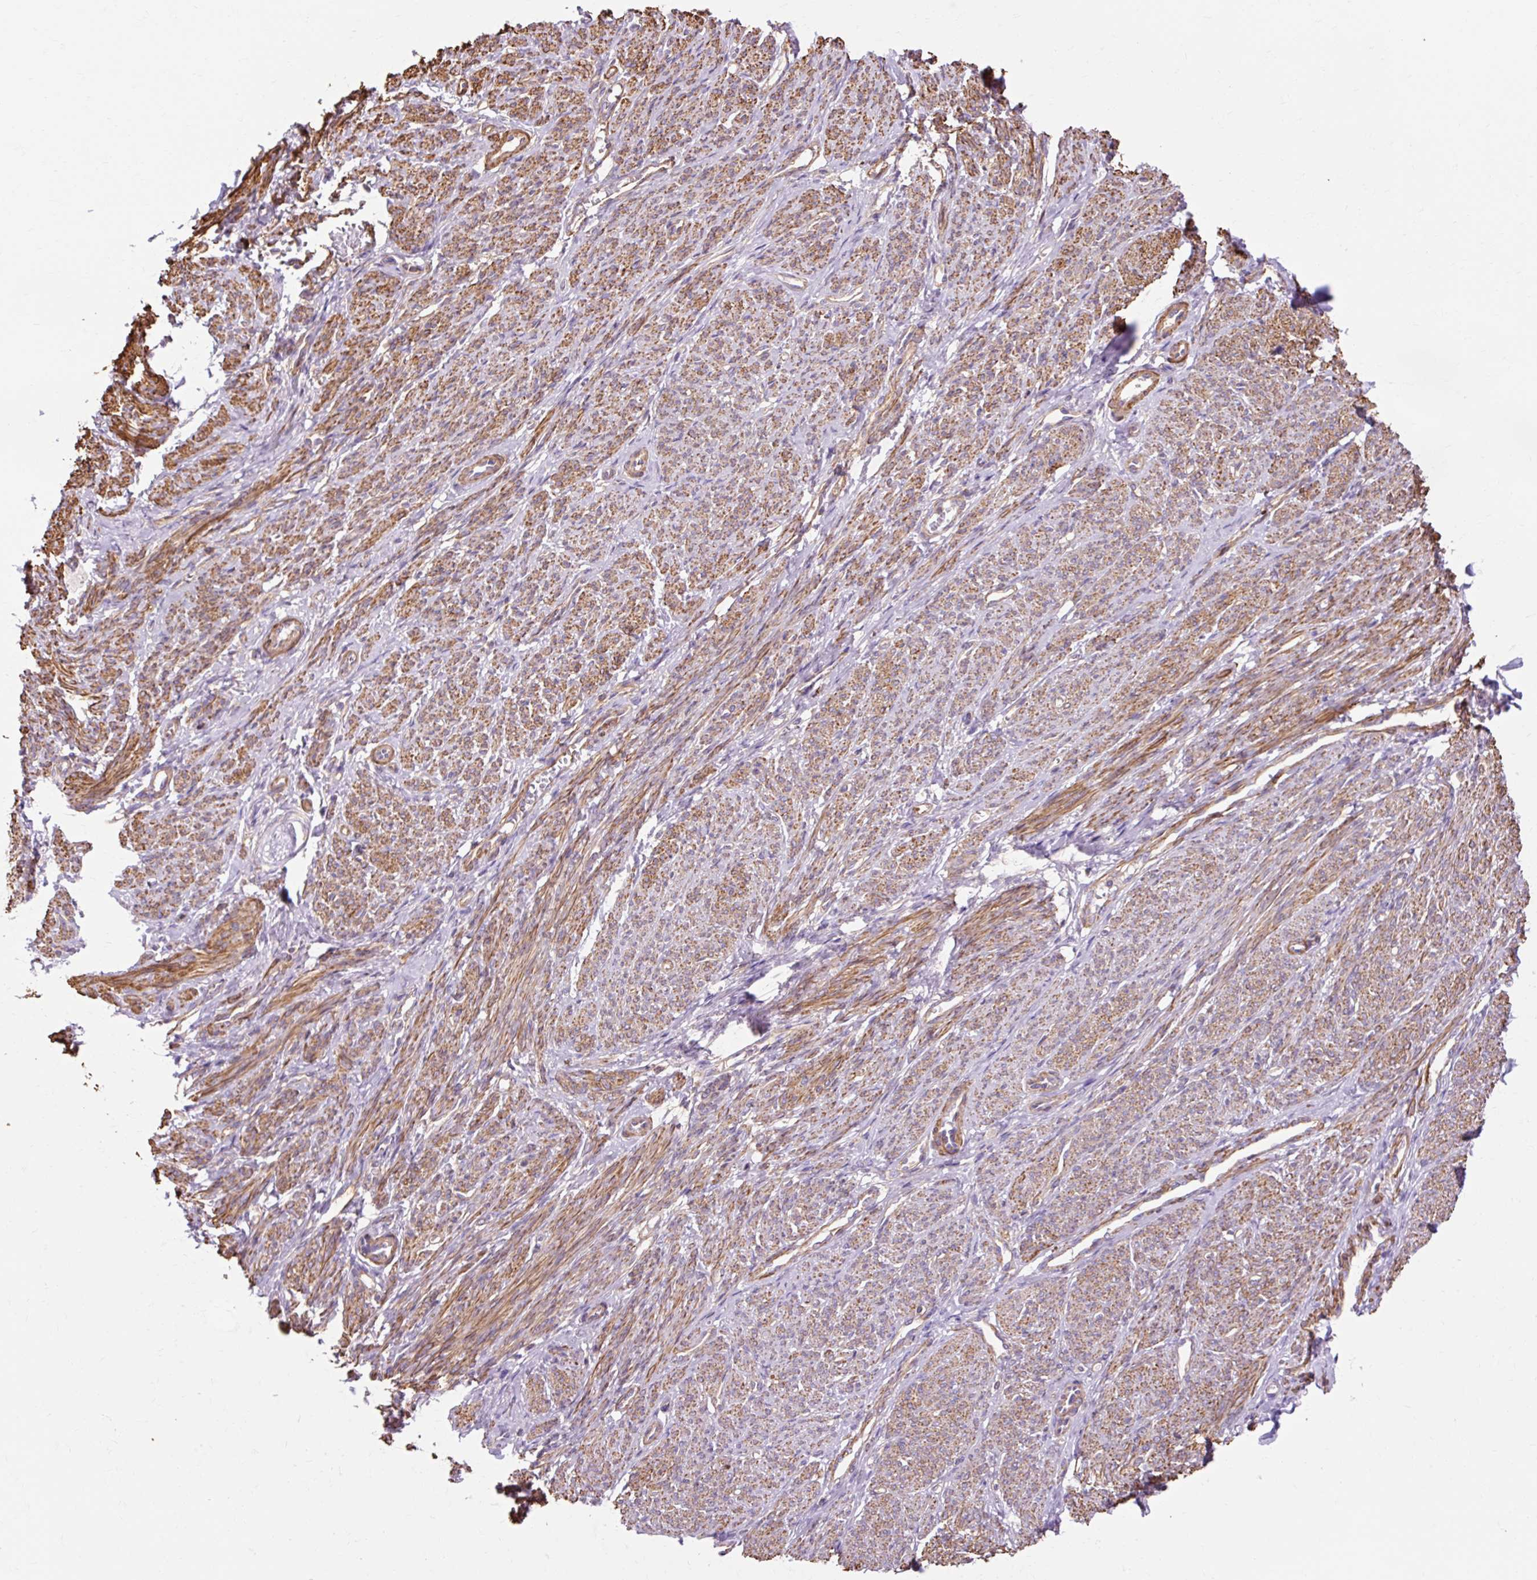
{"staining": {"intensity": "moderate", "quantity": ">75%", "location": "cytoplasmic/membranous"}, "tissue": "smooth muscle", "cell_type": "Smooth muscle cells", "image_type": "normal", "snomed": [{"axis": "morphology", "description": "Normal tissue, NOS"}, {"axis": "topography", "description": "Smooth muscle"}], "caption": "This image reveals immunohistochemistry (IHC) staining of unremarkable smooth muscle, with medium moderate cytoplasmic/membranous expression in about >75% of smooth muscle cells.", "gene": "TBC1D2B", "patient": {"sex": "female", "age": 65}}